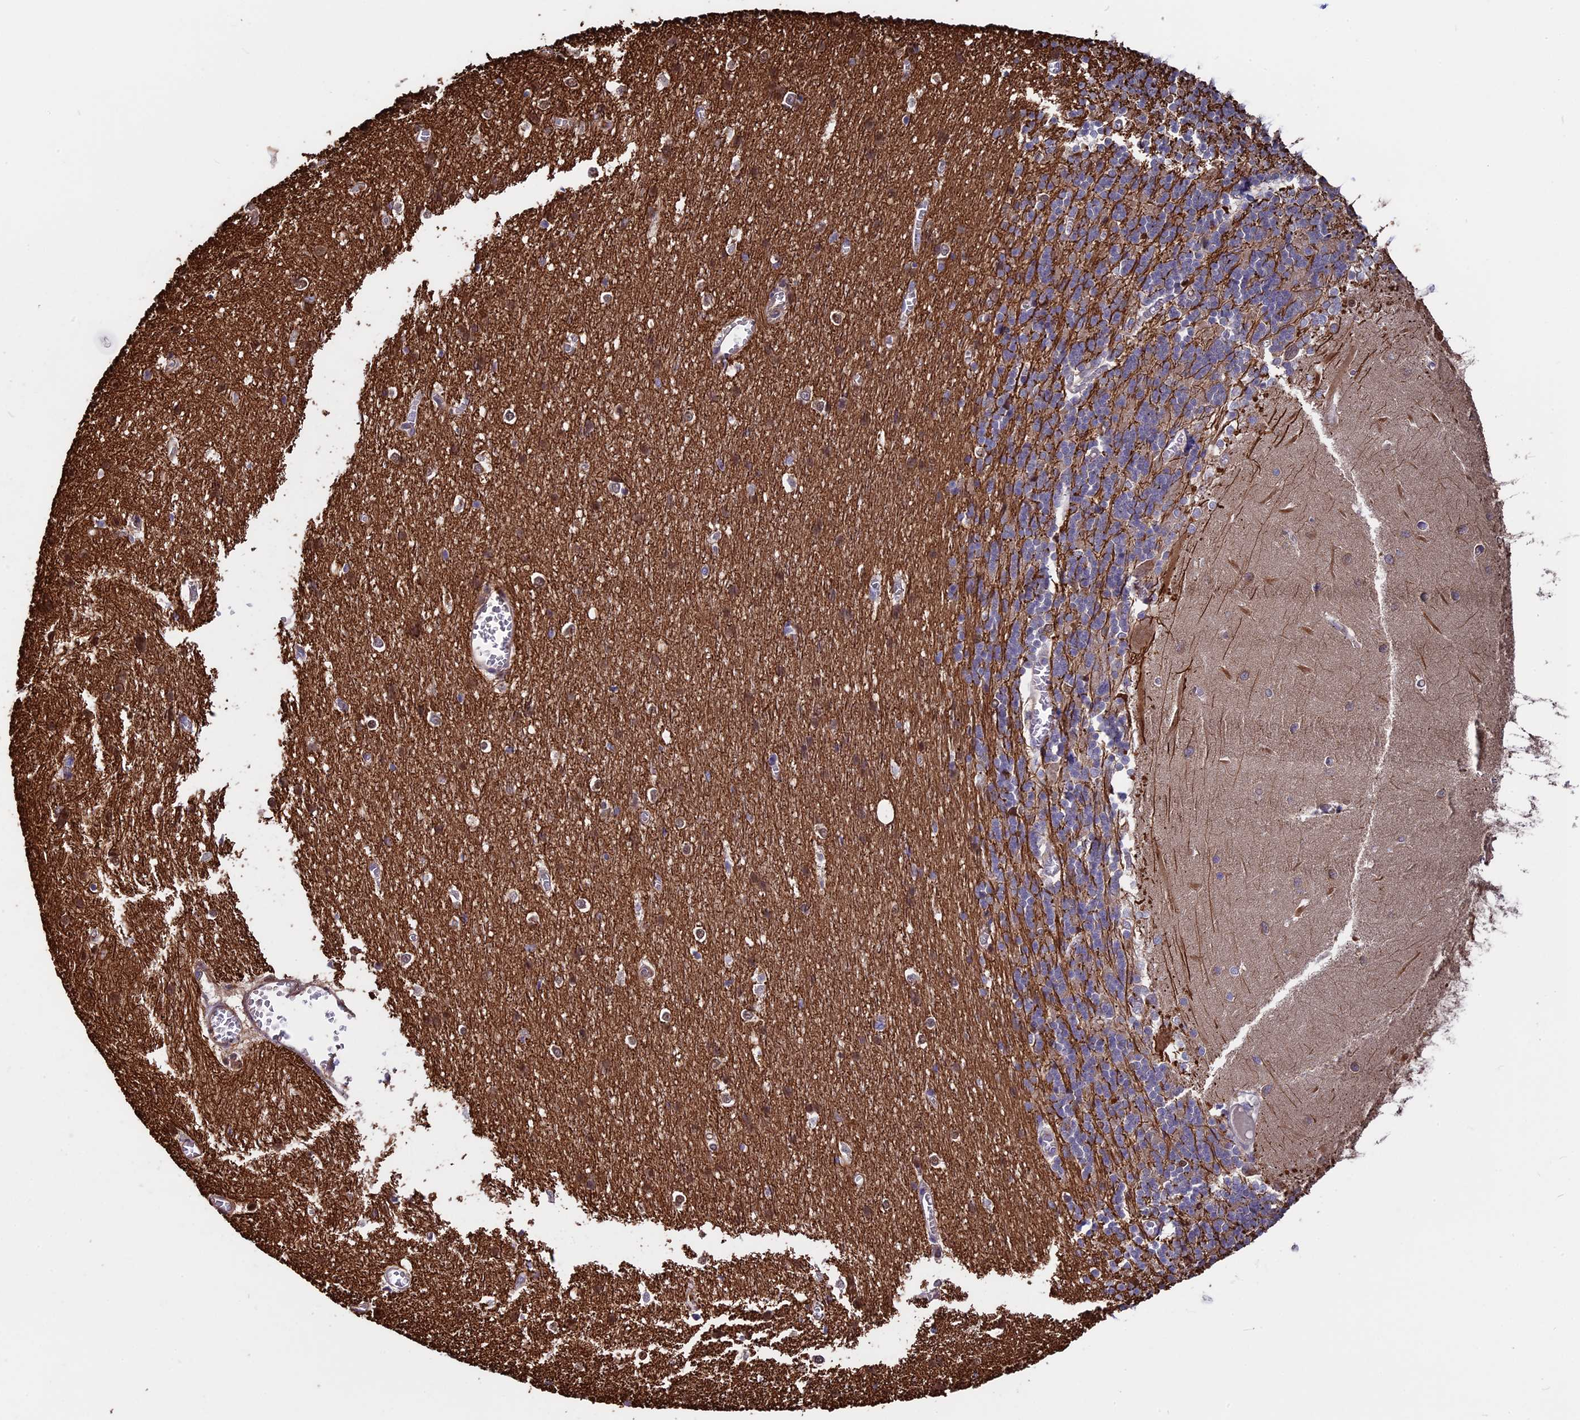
{"staining": {"intensity": "weak", "quantity": "25%-75%", "location": "cytoplasmic/membranous"}, "tissue": "cerebellum", "cell_type": "Cells in granular layer", "image_type": "normal", "snomed": [{"axis": "morphology", "description": "Normal tissue, NOS"}, {"axis": "topography", "description": "Cerebellum"}], "caption": "IHC staining of normal cerebellum, which shows low levels of weak cytoplasmic/membranous positivity in about 25%-75% of cells in granular layer indicating weak cytoplasmic/membranous protein expression. The staining was performed using DAB (3,3'-diaminobenzidine) (brown) for protein detection and nuclei were counterstained in hematoxylin (blue).", "gene": "VWA3A", "patient": {"sex": "male", "age": 37}}